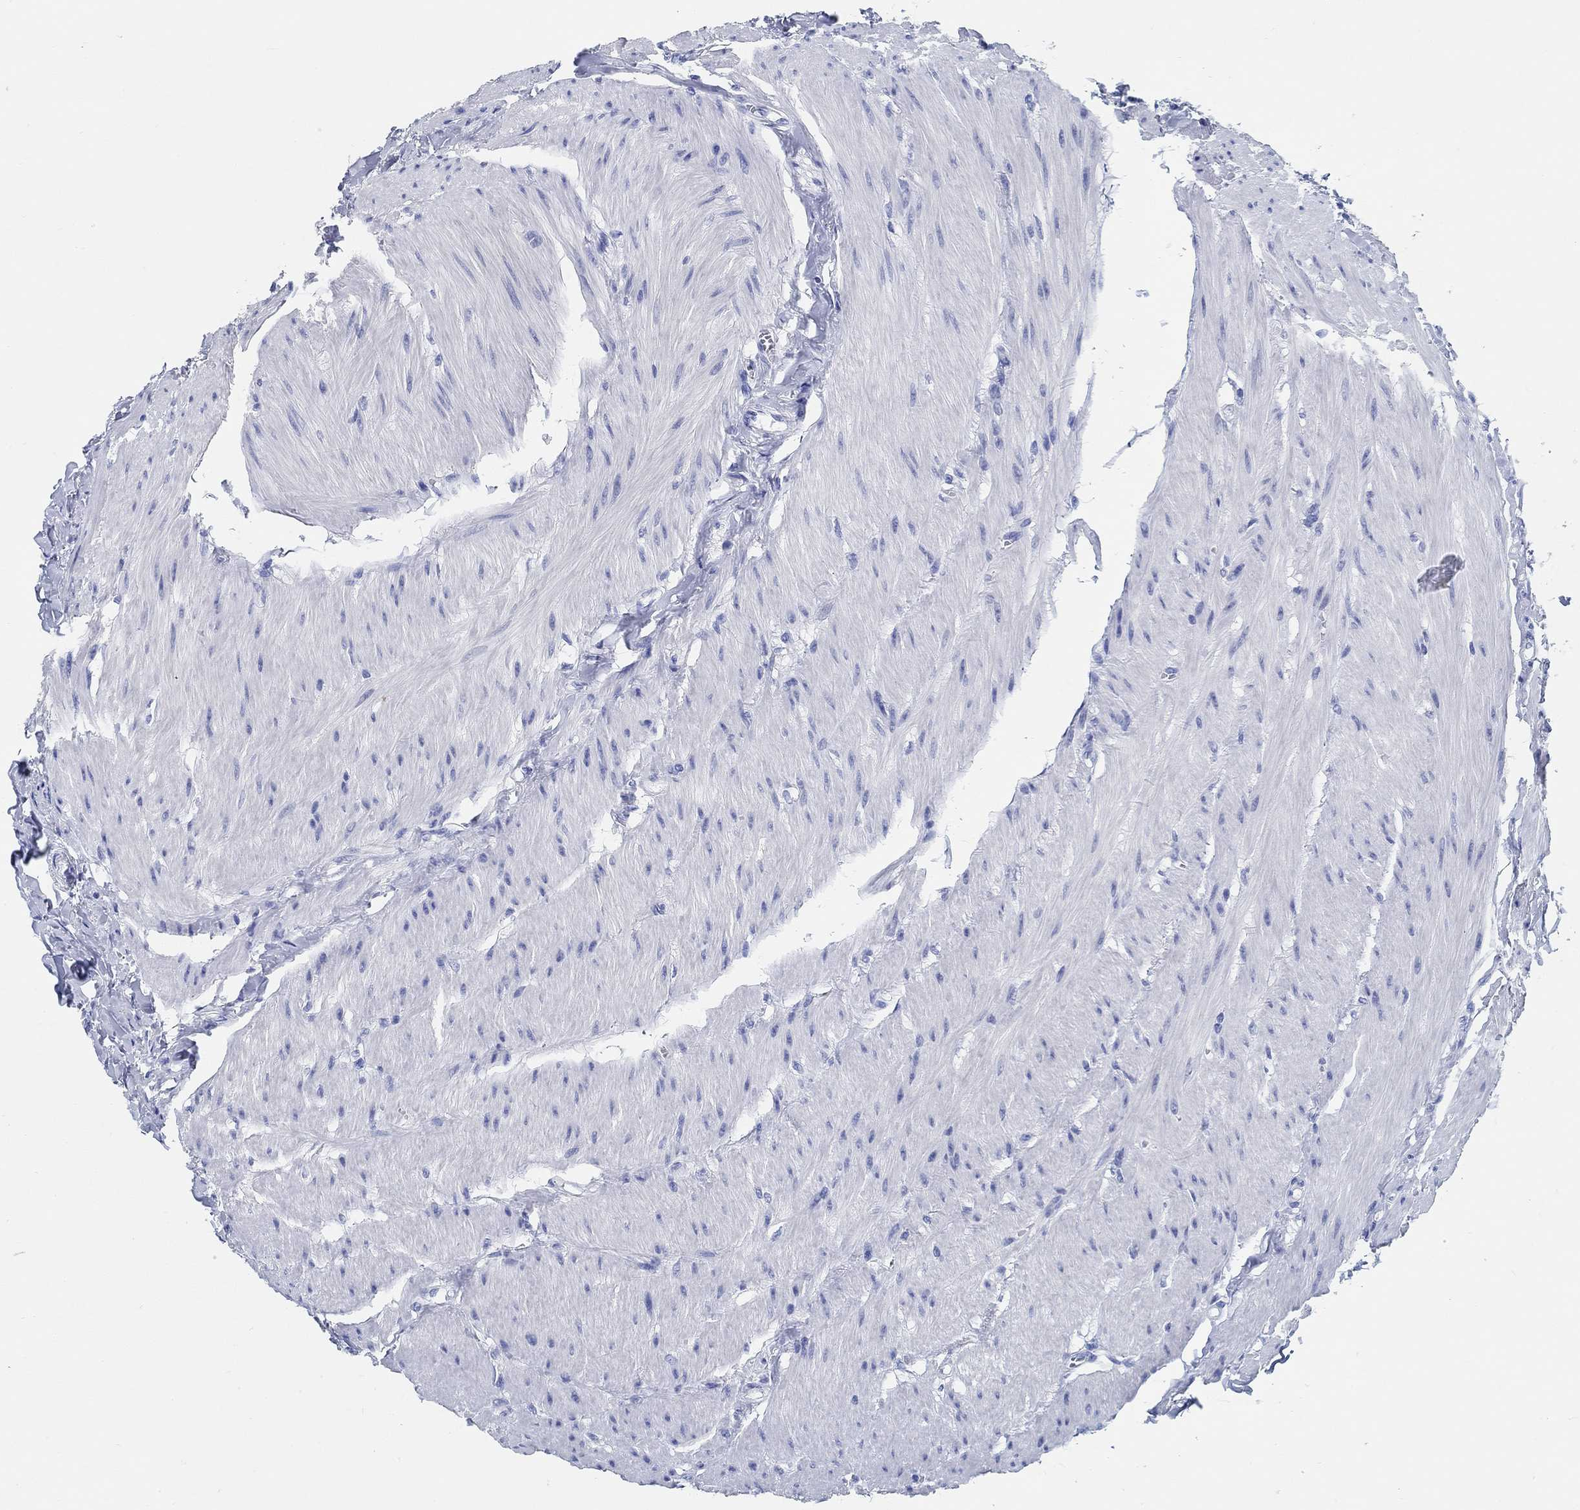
{"staining": {"intensity": "negative", "quantity": "none", "location": "none"}, "tissue": "colon", "cell_type": "Endothelial cells", "image_type": "normal", "snomed": [{"axis": "morphology", "description": "Normal tissue, NOS"}, {"axis": "topography", "description": "Colon"}], "caption": "Endothelial cells show no significant protein positivity in normal colon.", "gene": "SLC45A1", "patient": {"sex": "female", "age": 65}}